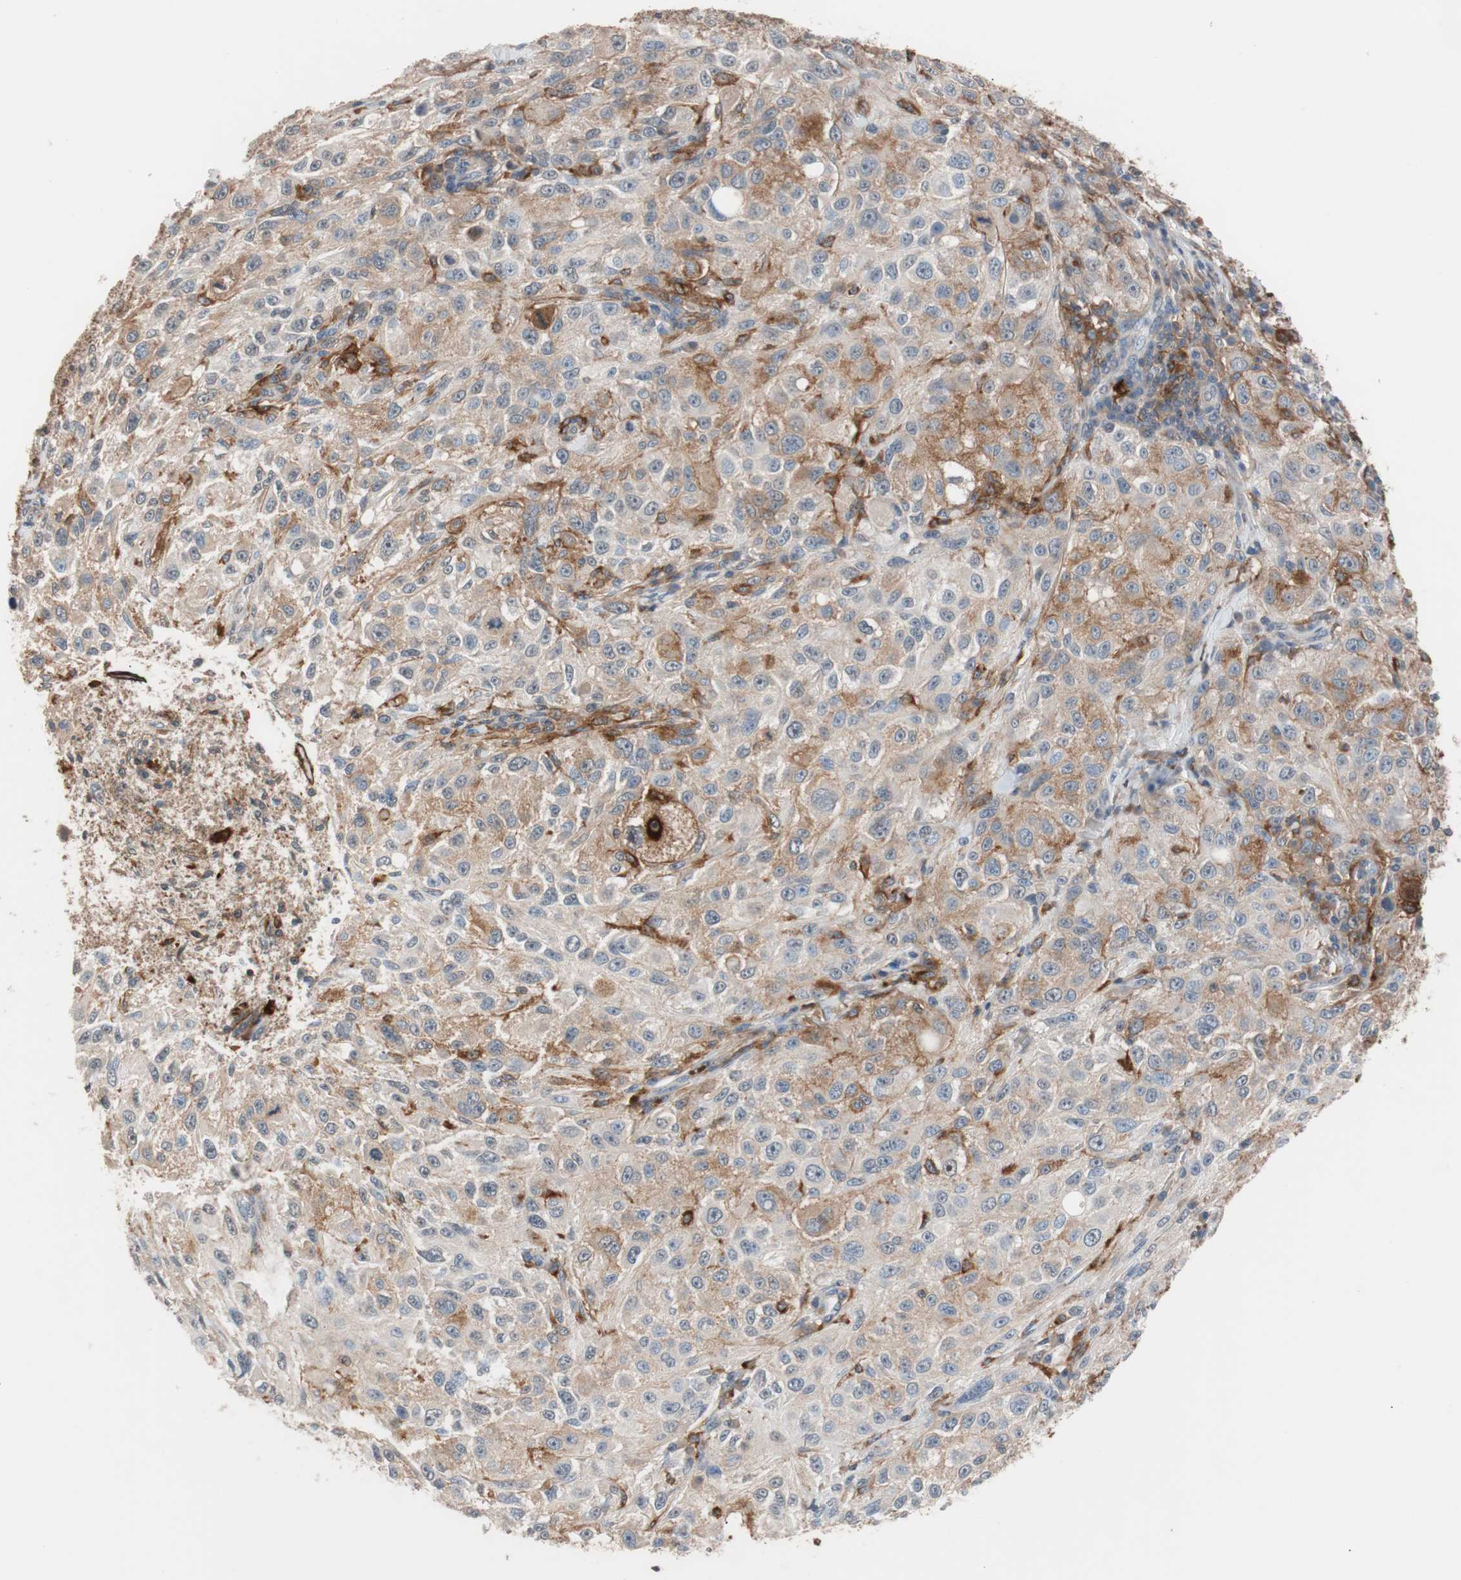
{"staining": {"intensity": "moderate", "quantity": "25%-75%", "location": "cytoplasmic/membranous"}, "tissue": "melanoma", "cell_type": "Tumor cells", "image_type": "cancer", "snomed": [{"axis": "morphology", "description": "Necrosis, NOS"}, {"axis": "morphology", "description": "Malignant melanoma, NOS"}, {"axis": "topography", "description": "Skin"}], "caption": "Immunohistochemistry (IHC) photomicrograph of neoplastic tissue: malignant melanoma stained using IHC reveals medium levels of moderate protein expression localized specifically in the cytoplasmic/membranous of tumor cells, appearing as a cytoplasmic/membranous brown color.", "gene": "LITAF", "patient": {"sex": "female", "age": 87}}